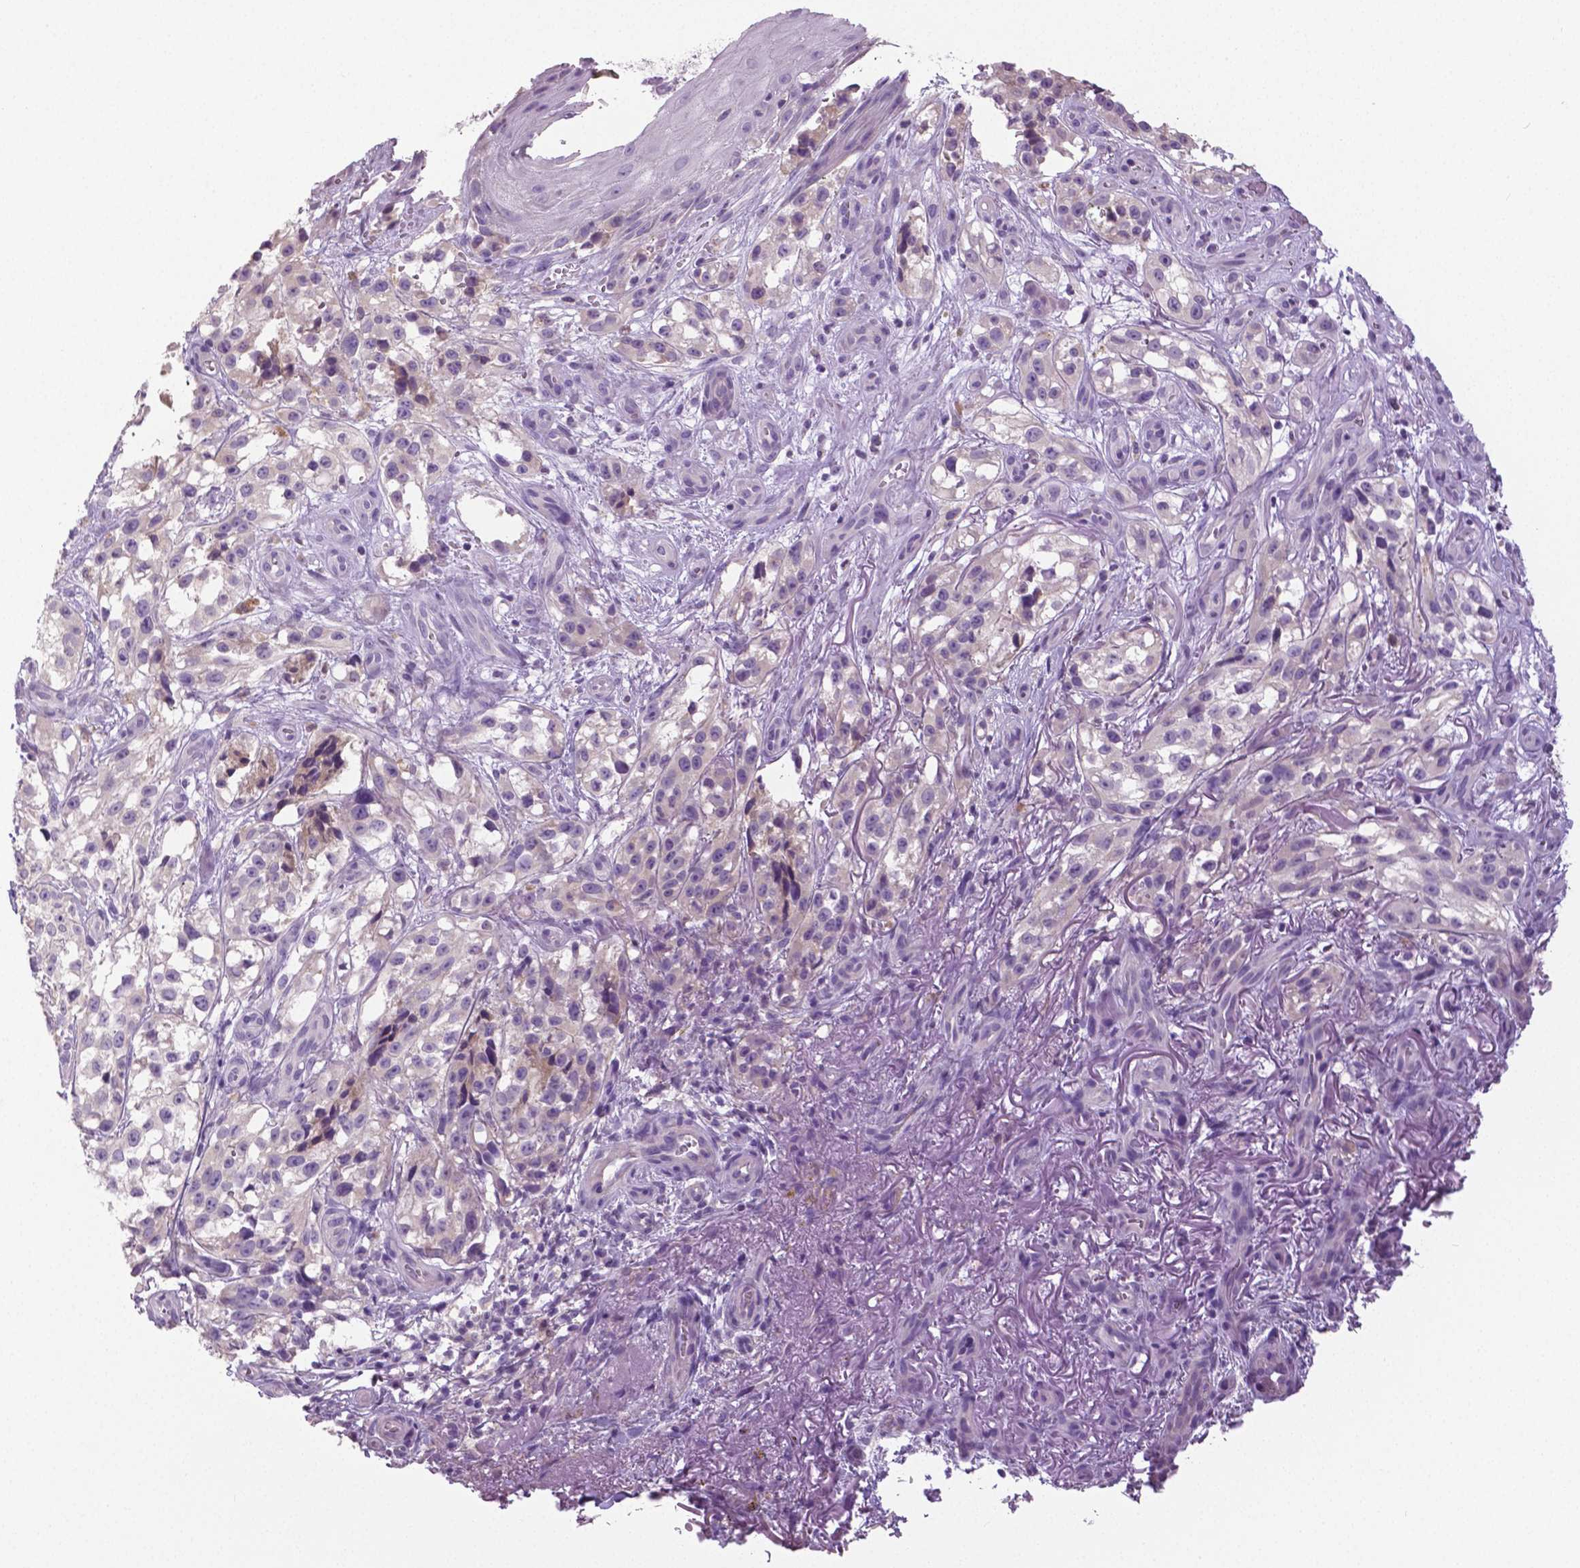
{"staining": {"intensity": "negative", "quantity": "none", "location": "none"}, "tissue": "melanoma", "cell_type": "Tumor cells", "image_type": "cancer", "snomed": [{"axis": "morphology", "description": "Malignant melanoma, NOS"}, {"axis": "topography", "description": "Skin"}], "caption": "The micrograph shows no significant expression in tumor cells of malignant melanoma.", "gene": "DNAH12", "patient": {"sex": "female", "age": 85}}